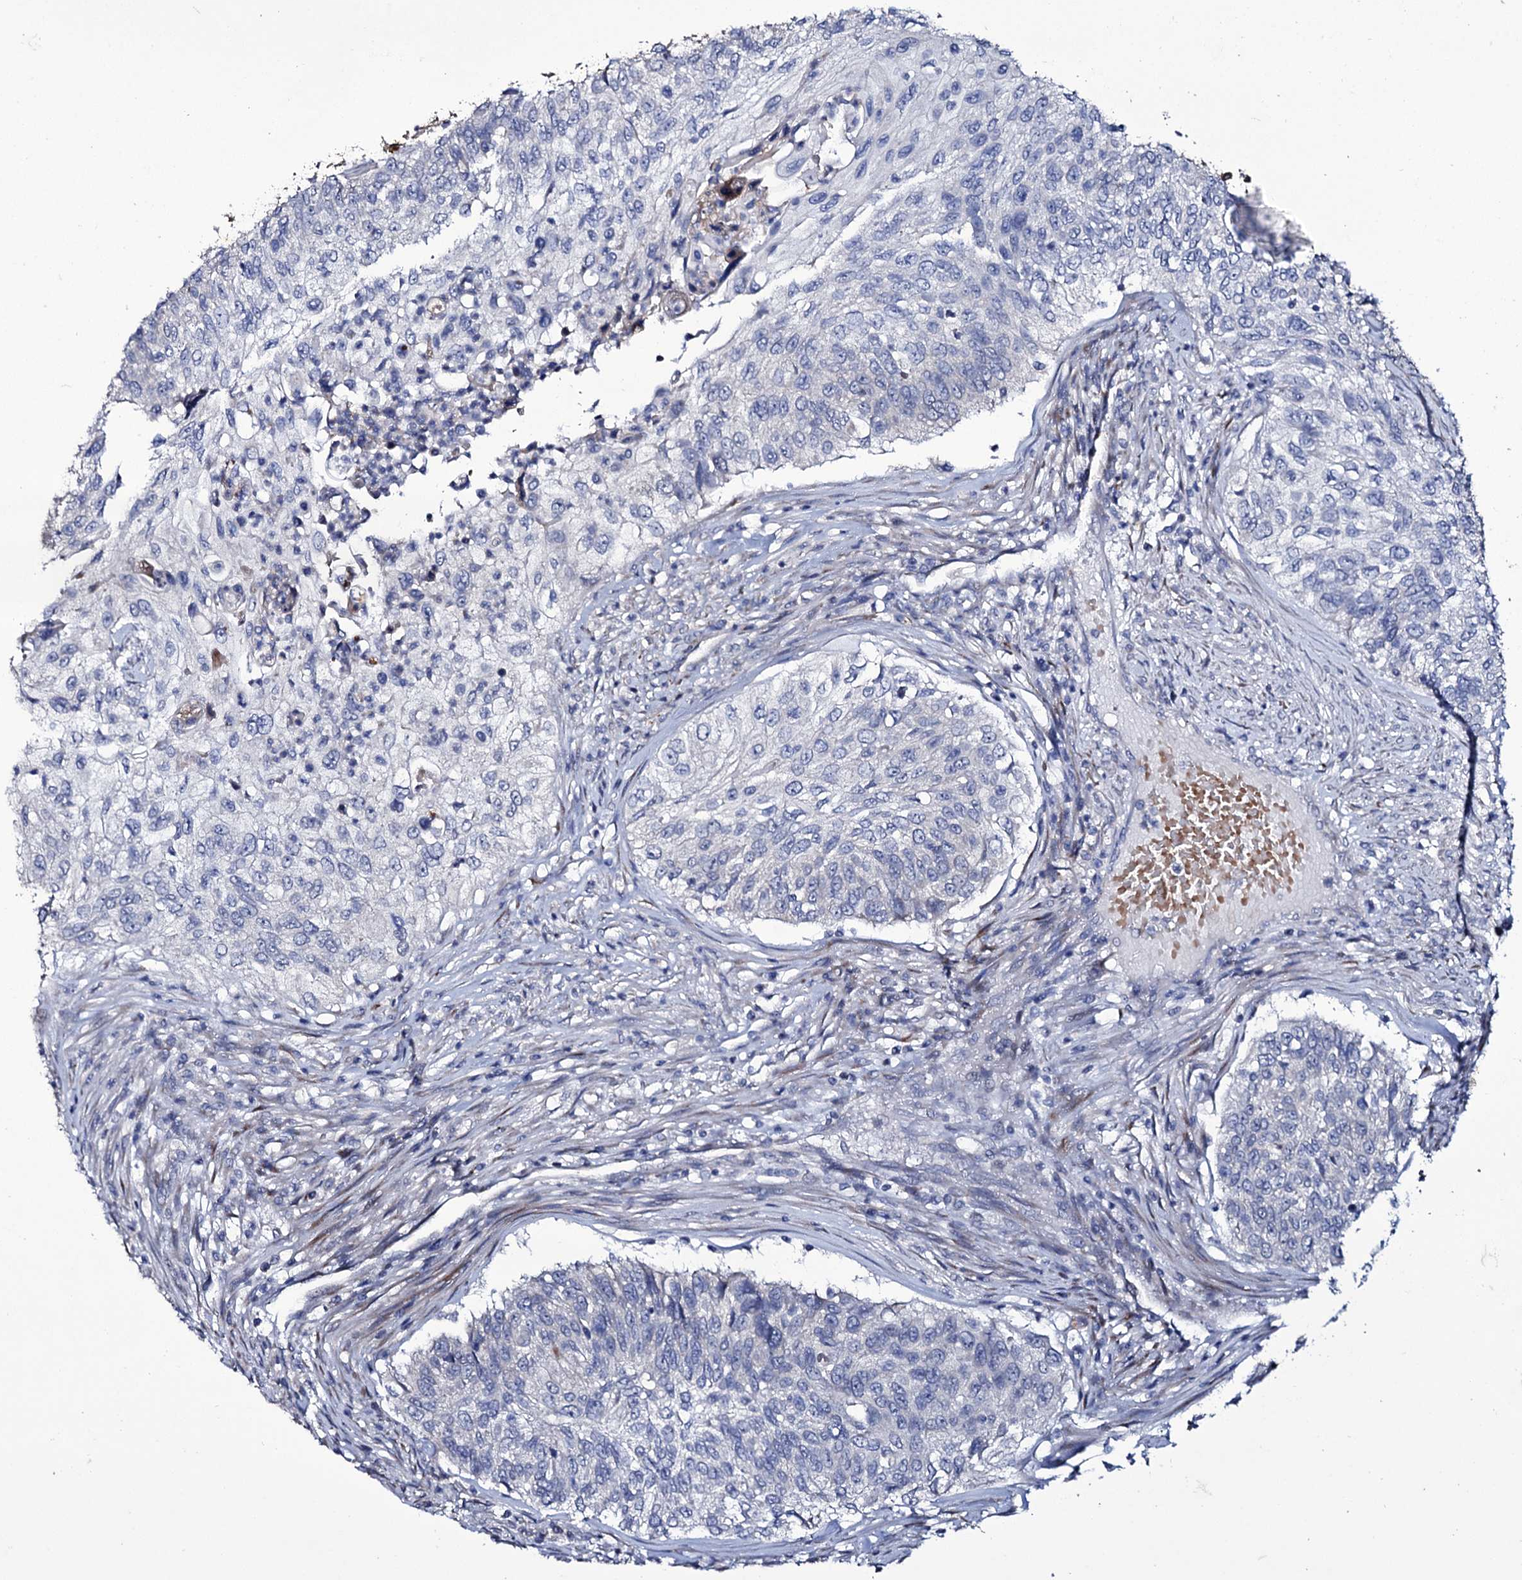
{"staining": {"intensity": "negative", "quantity": "none", "location": "none"}, "tissue": "urothelial cancer", "cell_type": "Tumor cells", "image_type": "cancer", "snomed": [{"axis": "morphology", "description": "Urothelial carcinoma, High grade"}, {"axis": "topography", "description": "Urinary bladder"}], "caption": "Tumor cells show no significant staining in urothelial cancer.", "gene": "TUBGCP5", "patient": {"sex": "female", "age": 60}}